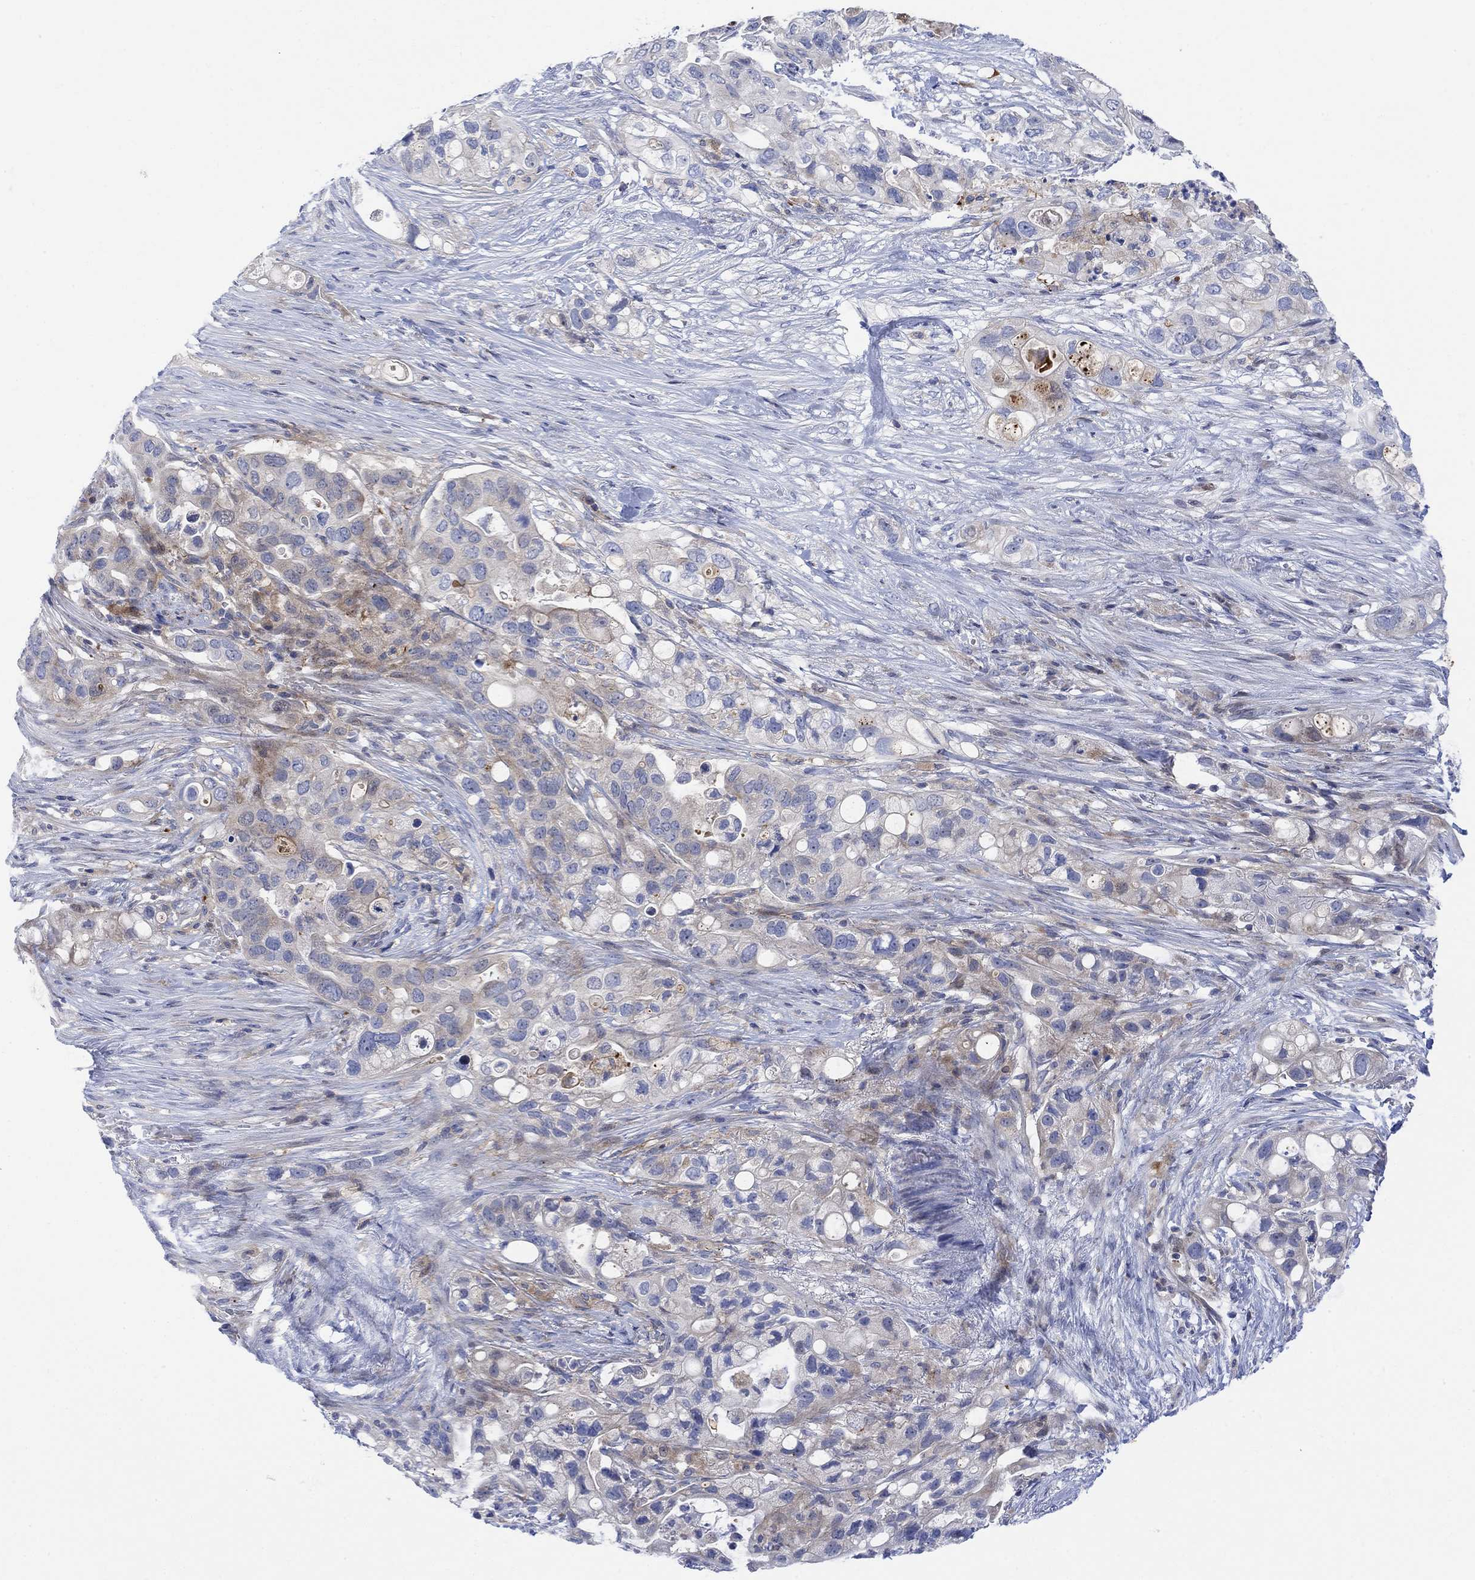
{"staining": {"intensity": "moderate", "quantity": "<25%", "location": "cytoplasmic/membranous"}, "tissue": "pancreatic cancer", "cell_type": "Tumor cells", "image_type": "cancer", "snomed": [{"axis": "morphology", "description": "Adenocarcinoma, NOS"}, {"axis": "topography", "description": "Pancreas"}], "caption": "This is a histology image of immunohistochemistry staining of adenocarcinoma (pancreatic), which shows moderate staining in the cytoplasmic/membranous of tumor cells.", "gene": "ARSK", "patient": {"sex": "female", "age": 72}}